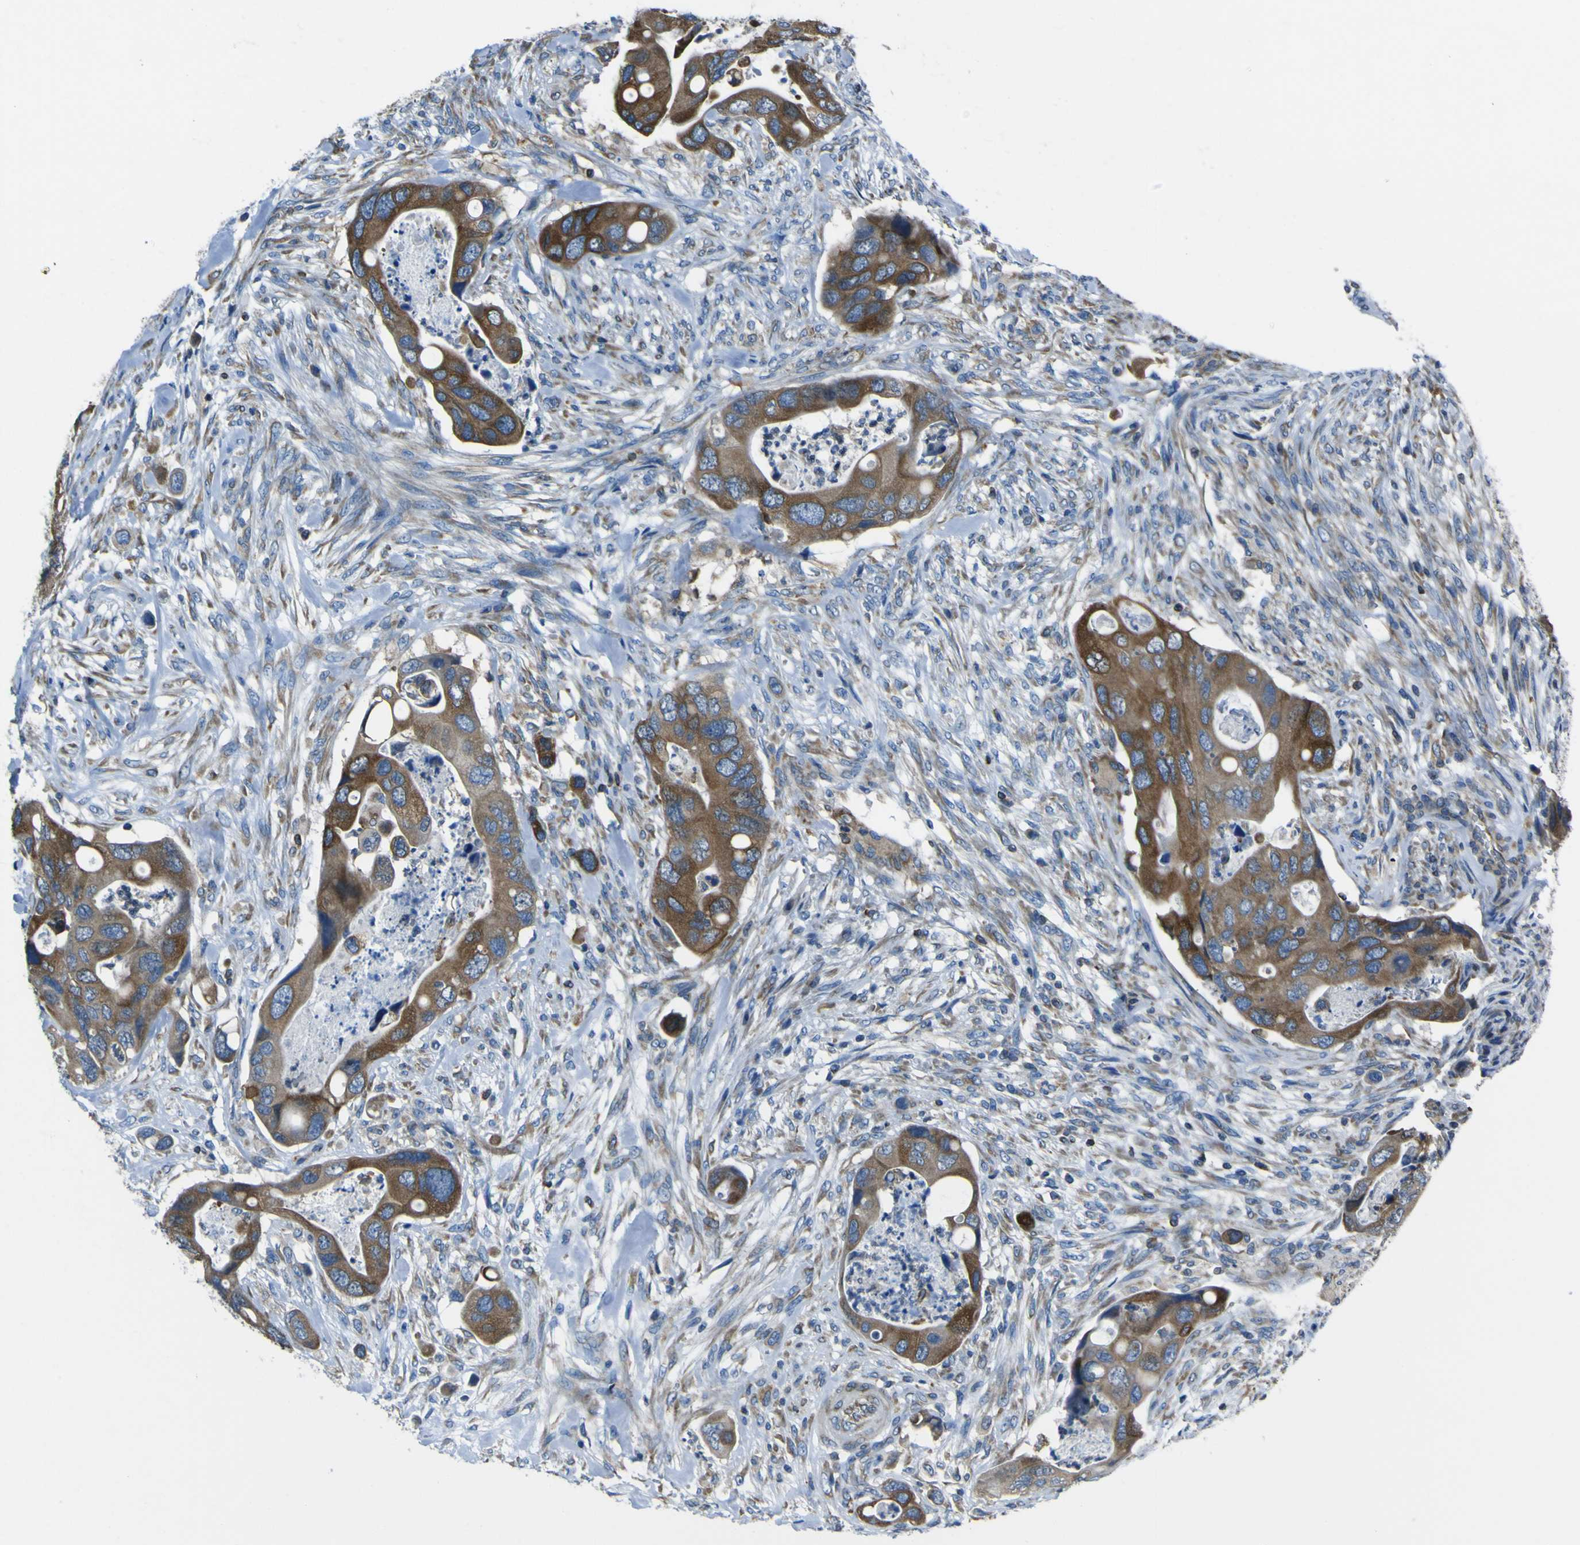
{"staining": {"intensity": "strong", "quantity": ">75%", "location": "cytoplasmic/membranous"}, "tissue": "colorectal cancer", "cell_type": "Tumor cells", "image_type": "cancer", "snomed": [{"axis": "morphology", "description": "Adenocarcinoma, NOS"}, {"axis": "topography", "description": "Rectum"}], "caption": "A high-resolution photomicrograph shows immunohistochemistry staining of colorectal cancer (adenocarcinoma), which demonstrates strong cytoplasmic/membranous staining in approximately >75% of tumor cells.", "gene": "STIM1", "patient": {"sex": "female", "age": 57}}